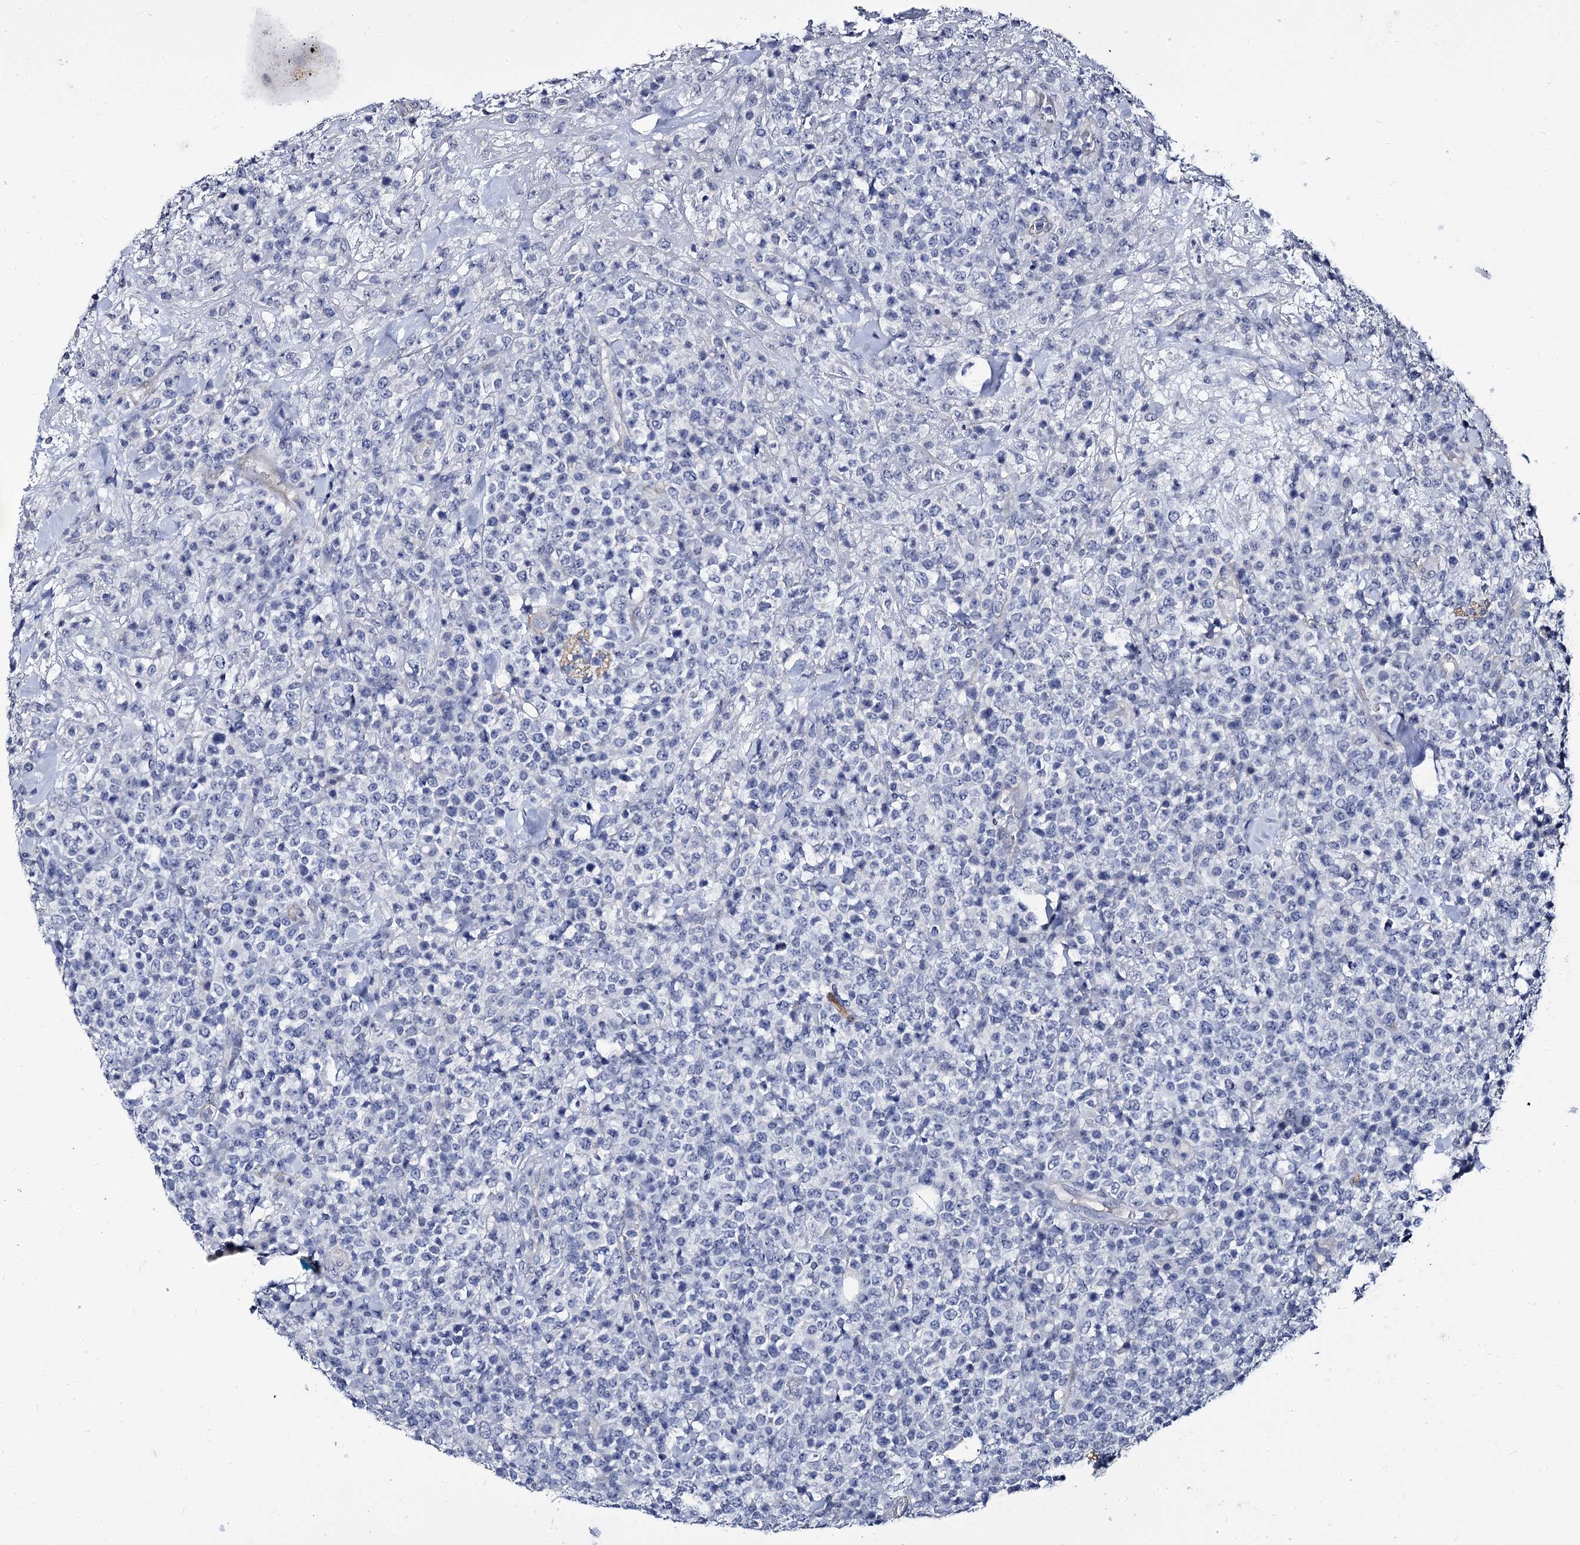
{"staining": {"intensity": "negative", "quantity": "none", "location": "none"}, "tissue": "lymphoma", "cell_type": "Tumor cells", "image_type": "cancer", "snomed": [{"axis": "morphology", "description": "Malignant lymphoma, non-Hodgkin's type, High grade"}, {"axis": "topography", "description": "Colon"}], "caption": "Image shows no significant protein positivity in tumor cells of high-grade malignant lymphoma, non-Hodgkin's type.", "gene": "CBFB", "patient": {"sex": "female", "age": 53}}